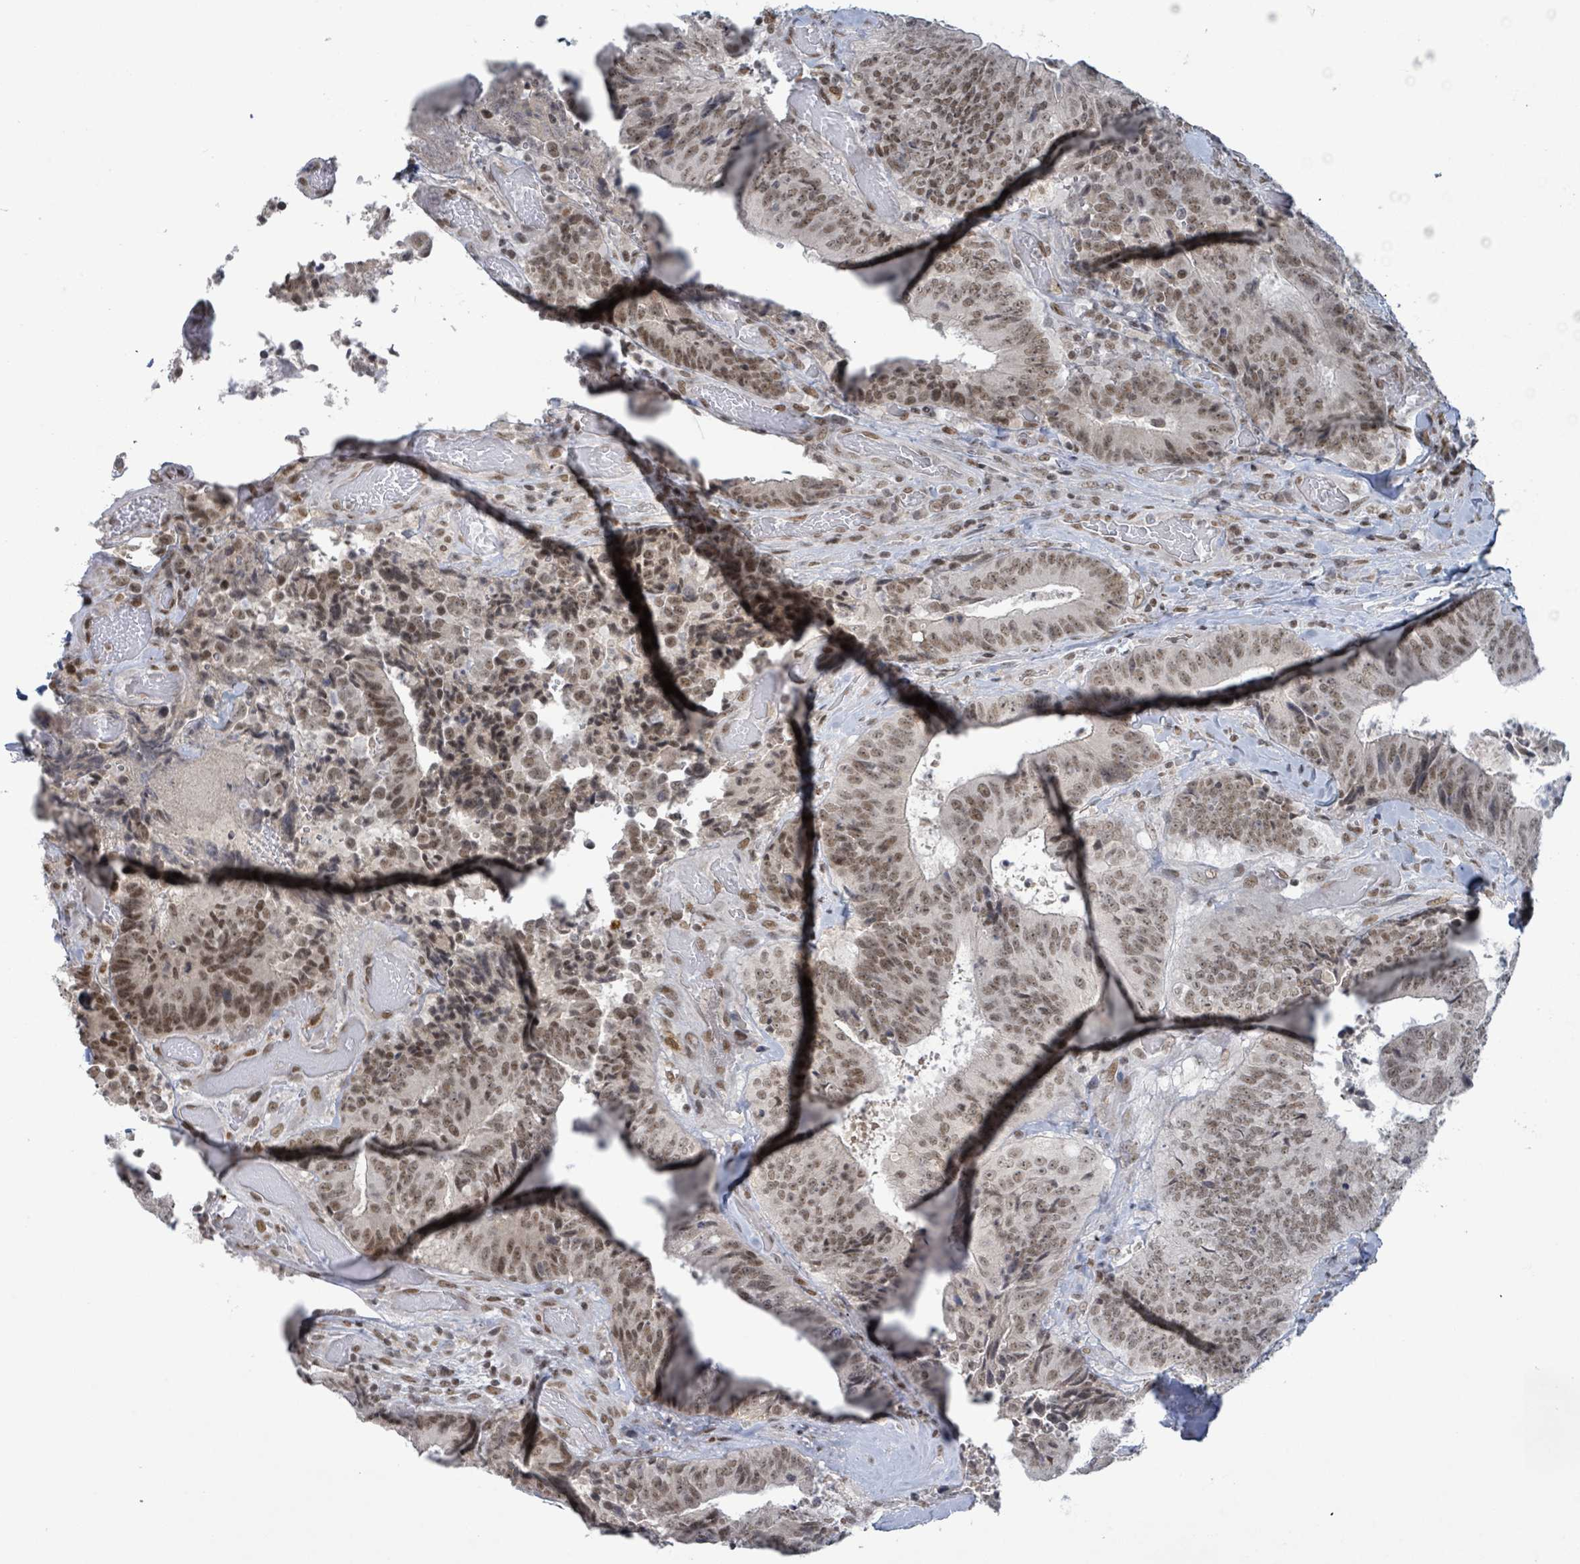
{"staining": {"intensity": "moderate", "quantity": ">75%", "location": "nuclear"}, "tissue": "colorectal cancer", "cell_type": "Tumor cells", "image_type": "cancer", "snomed": [{"axis": "morphology", "description": "Adenocarcinoma, NOS"}, {"axis": "topography", "description": "Rectum"}], "caption": "Protein analysis of colorectal cancer tissue displays moderate nuclear positivity in about >75% of tumor cells.", "gene": "BANP", "patient": {"sex": "male", "age": 72}}